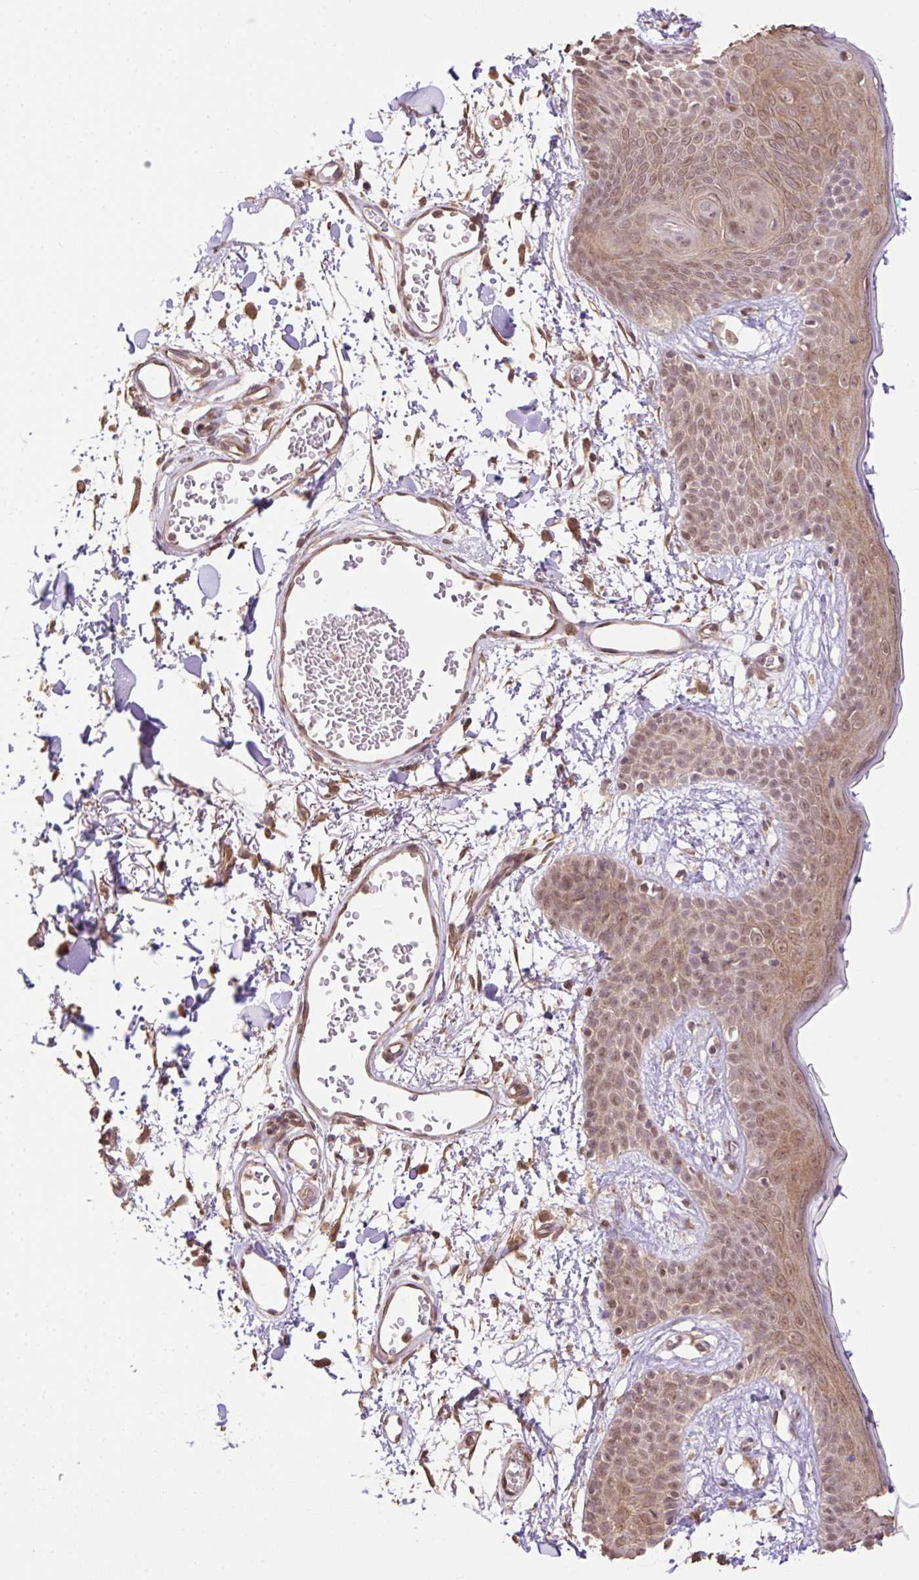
{"staining": {"intensity": "moderate", "quantity": ">75%", "location": "cytoplasmic/membranous,nuclear"}, "tissue": "skin", "cell_type": "Fibroblasts", "image_type": "normal", "snomed": [{"axis": "morphology", "description": "Normal tissue, NOS"}, {"axis": "topography", "description": "Skin"}], "caption": "A brown stain highlights moderate cytoplasmic/membranous,nuclear staining of a protein in fibroblasts of benign human skin. (DAB (3,3'-diaminobenzidine) = brown stain, brightfield microscopy at high magnification).", "gene": "VPS25", "patient": {"sex": "male", "age": 79}}